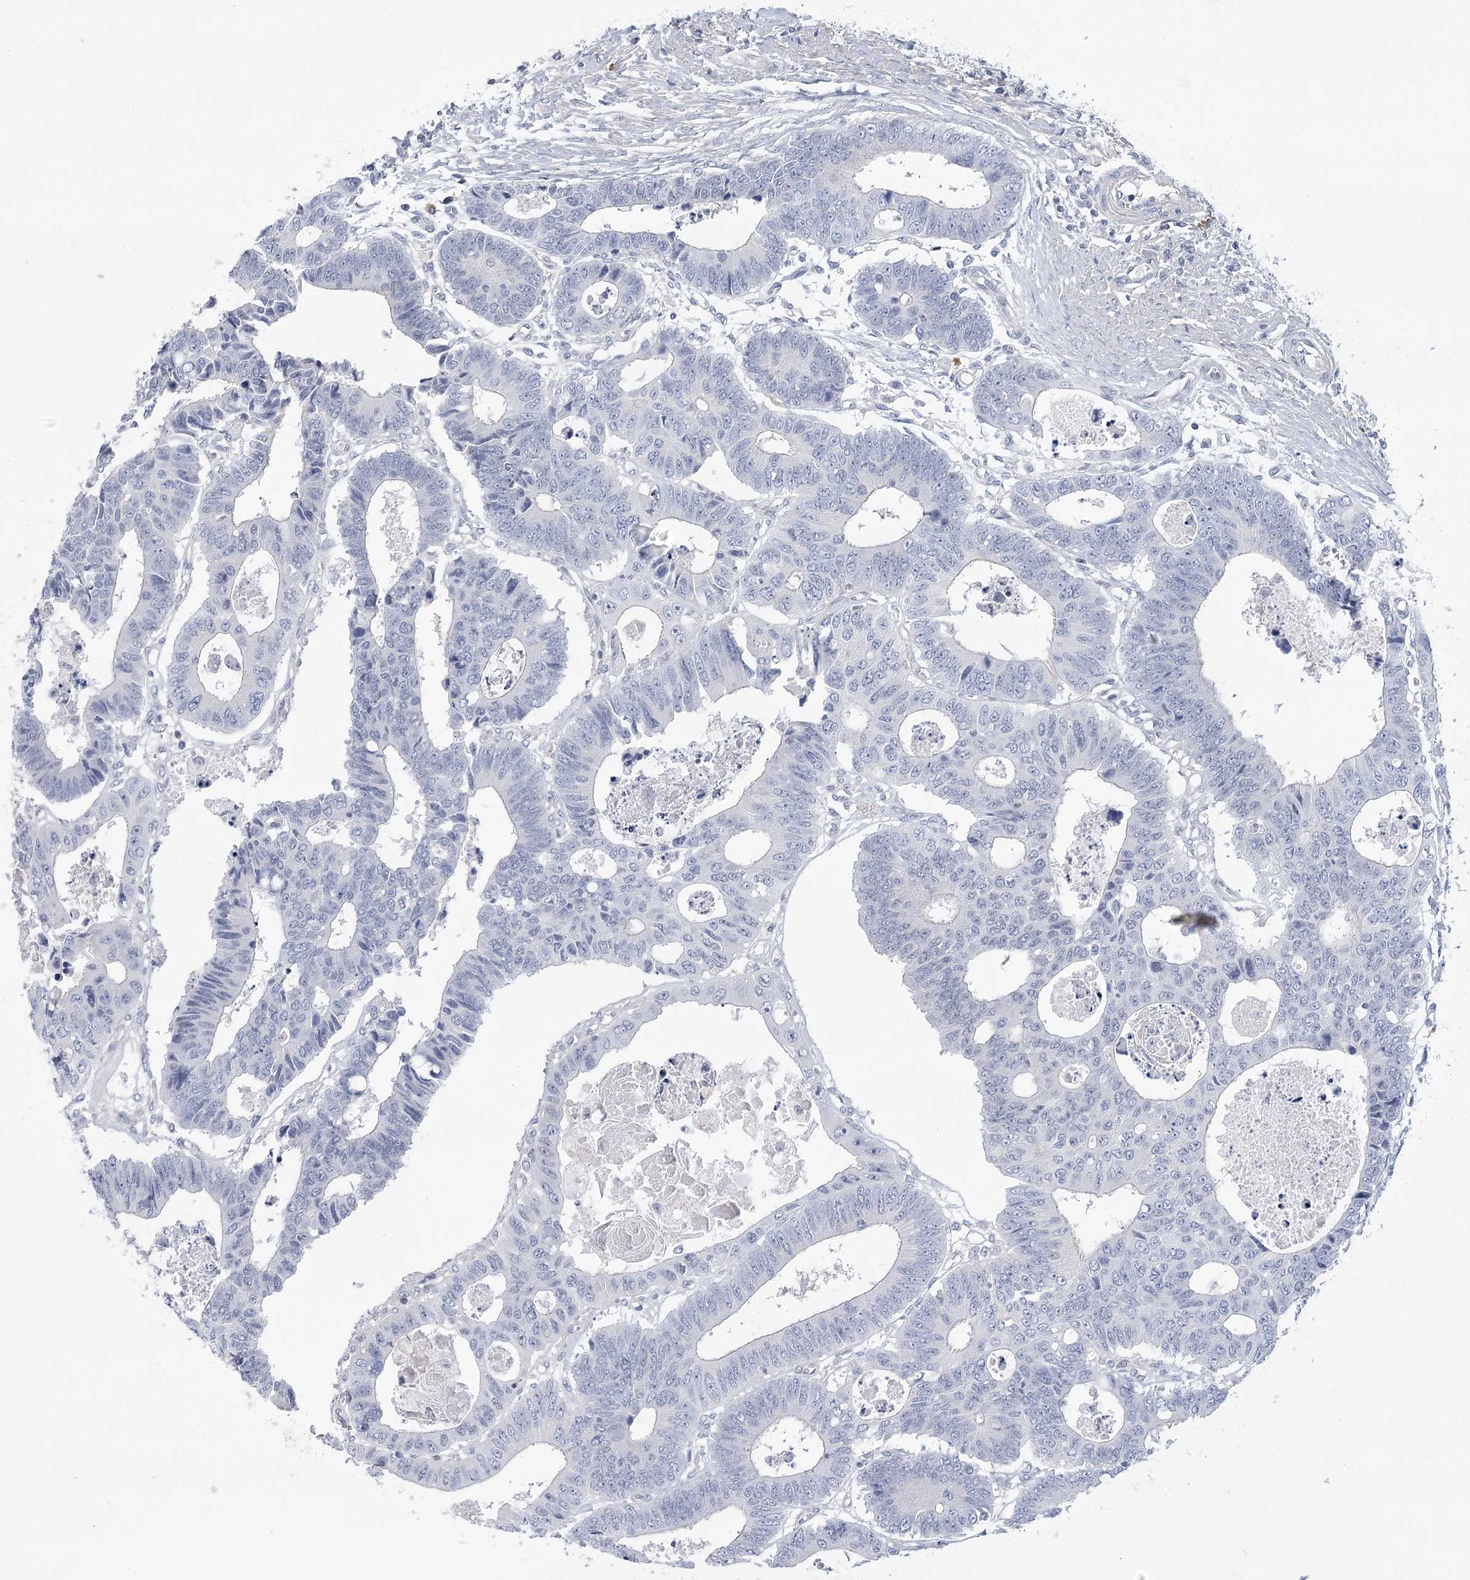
{"staining": {"intensity": "negative", "quantity": "none", "location": "none"}, "tissue": "colorectal cancer", "cell_type": "Tumor cells", "image_type": "cancer", "snomed": [{"axis": "morphology", "description": "Adenocarcinoma, NOS"}, {"axis": "topography", "description": "Rectum"}], "caption": "Immunohistochemical staining of human adenocarcinoma (colorectal) shows no significant staining in tumor cells. Nuclei are stained in blue.", "gene": "FAM76B", "patient": {"sex": "male", "age": 84}}